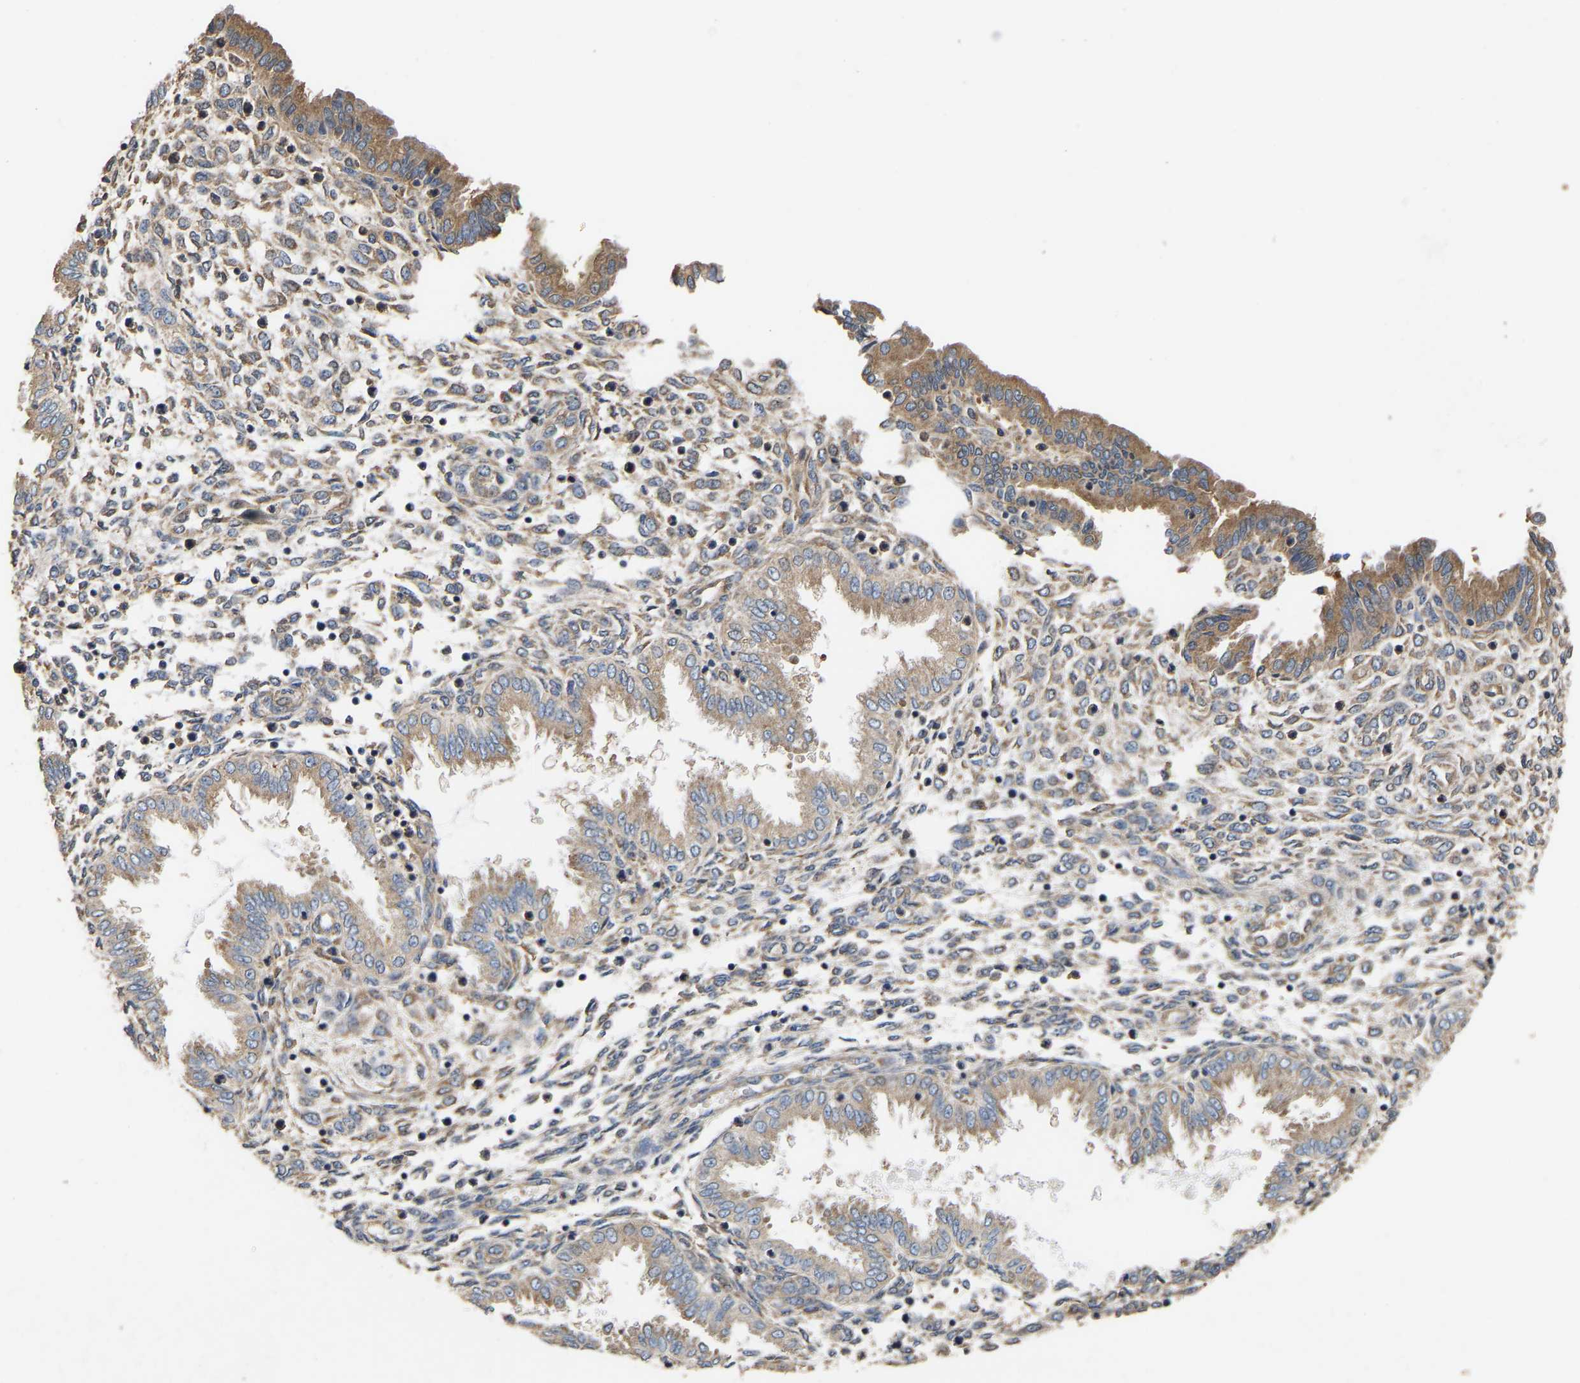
{"staining": {"intensity": "weak", "quantity": "25%-75%", "location": "cytoplasmic/membranous"}, "tissue": "endometrium", "cell_type": "Cells in endometrial stroma", "image_type": "normal", "snomed": [{"axis": "morphology", "description": "Normal tissue, NOS"}, {"axis": "topography", "description": "Endometrium"}], "caption": "High-magnification brightfield microscopy of benign endometrium stained with DAB (brown) and counterstained with hematoxylin (blue). cells in endometrial stroma exhibit weak cytoplasmic/membranous positivity is seen in approximately25%-75% of cells. (Stains: DAB (3,3'-diaminobenzidine) in brown, nuclei in blue, Microscopy: brightfield microscopy at high magnification).", "gene": "AIMP2", "patient": {"sex": "female", "age": 33}}